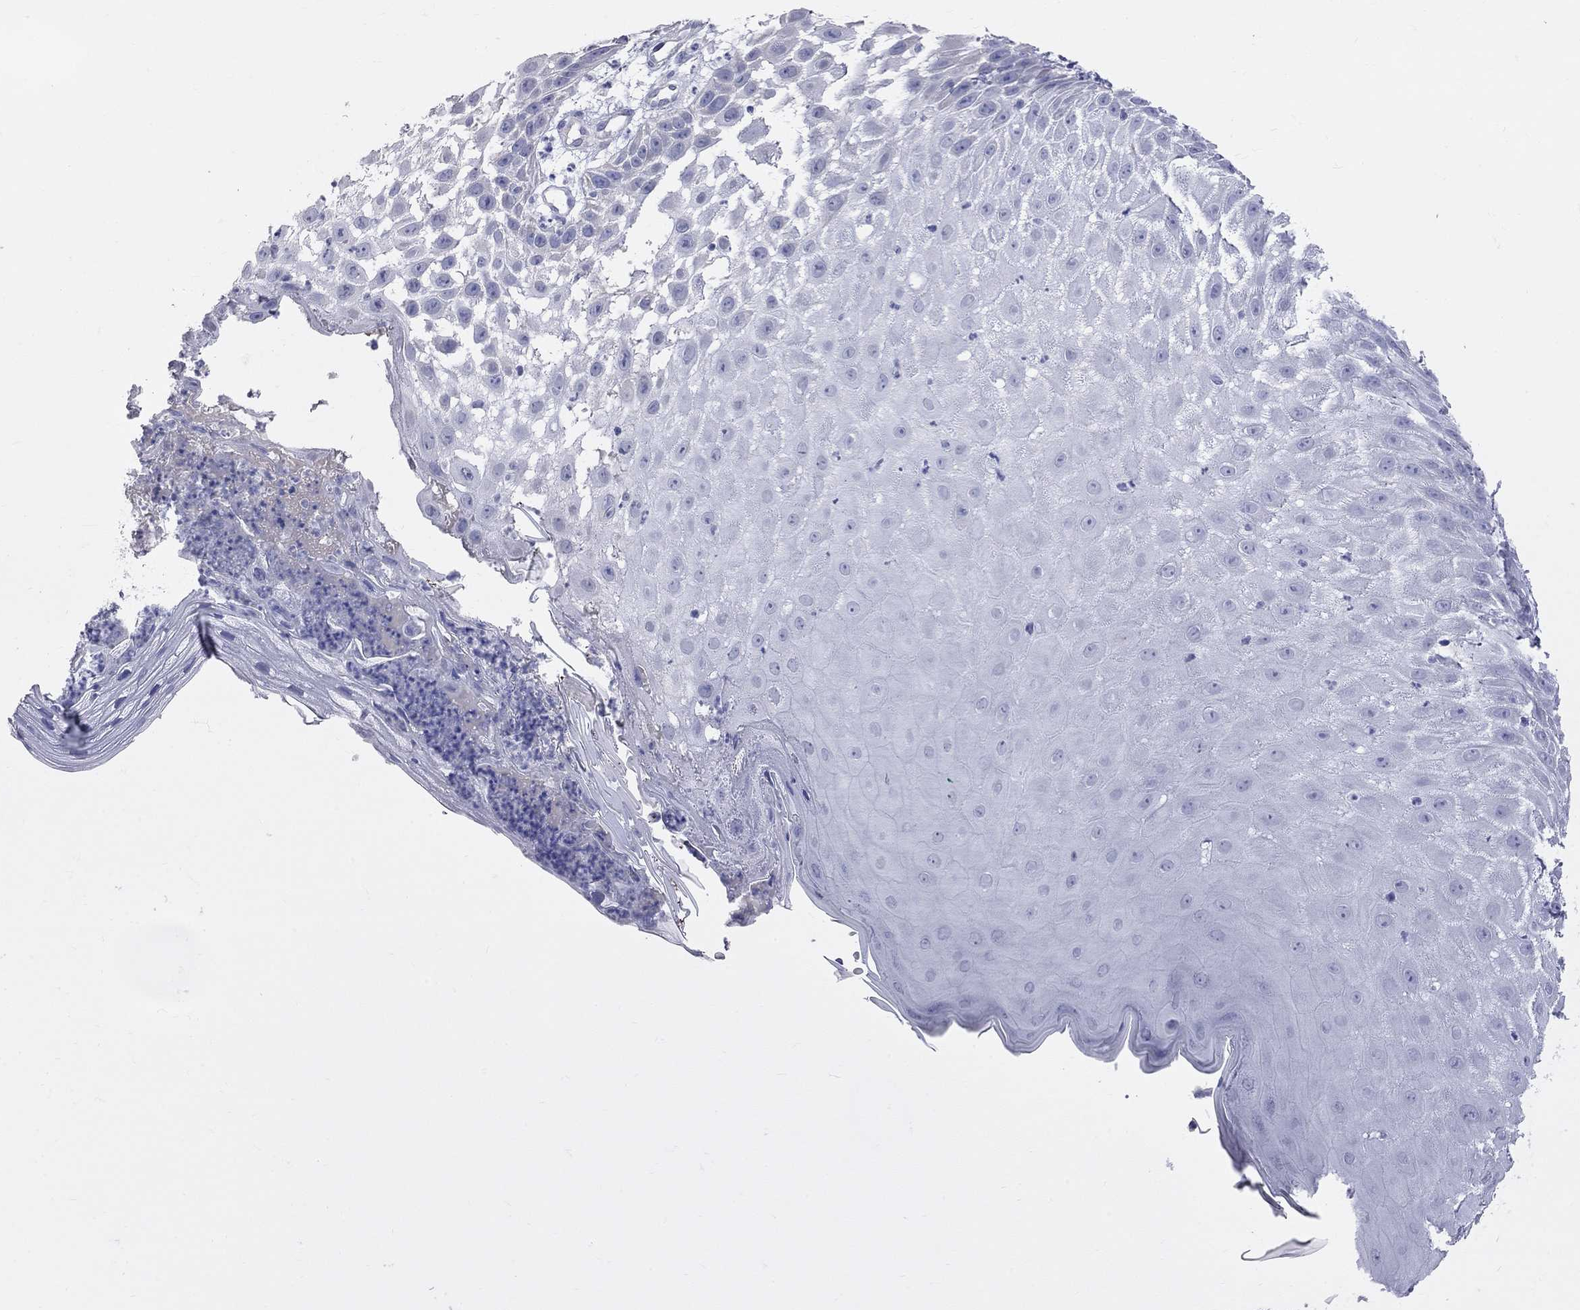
{"staining": {"intensity": "negative", "quantity": "none", "location": "none"}, "tissue": "skin cancer", "cell_type": "Tumor cells", "image_type": "cancer", "snomed": [{"axis": "morphology", "description": "Normal tissue, NOS"}, {"axis": "morphology", "description": "Squamous cell carcinoma, NOS"}, {"axis": "topography", "description": "Skin"}], "caption": "Immunohistochemistry histopathology image of human skin cancer (squamous cell carcinoma) stained for a protein (brown), which exhibits no positivity in tumor cells. The staining is performed using DAB brown chromogen with nuclei counter-stained in using hematoxylin.", "gene": "KCND2", "patient": {"sex": "male", "age": 79}}